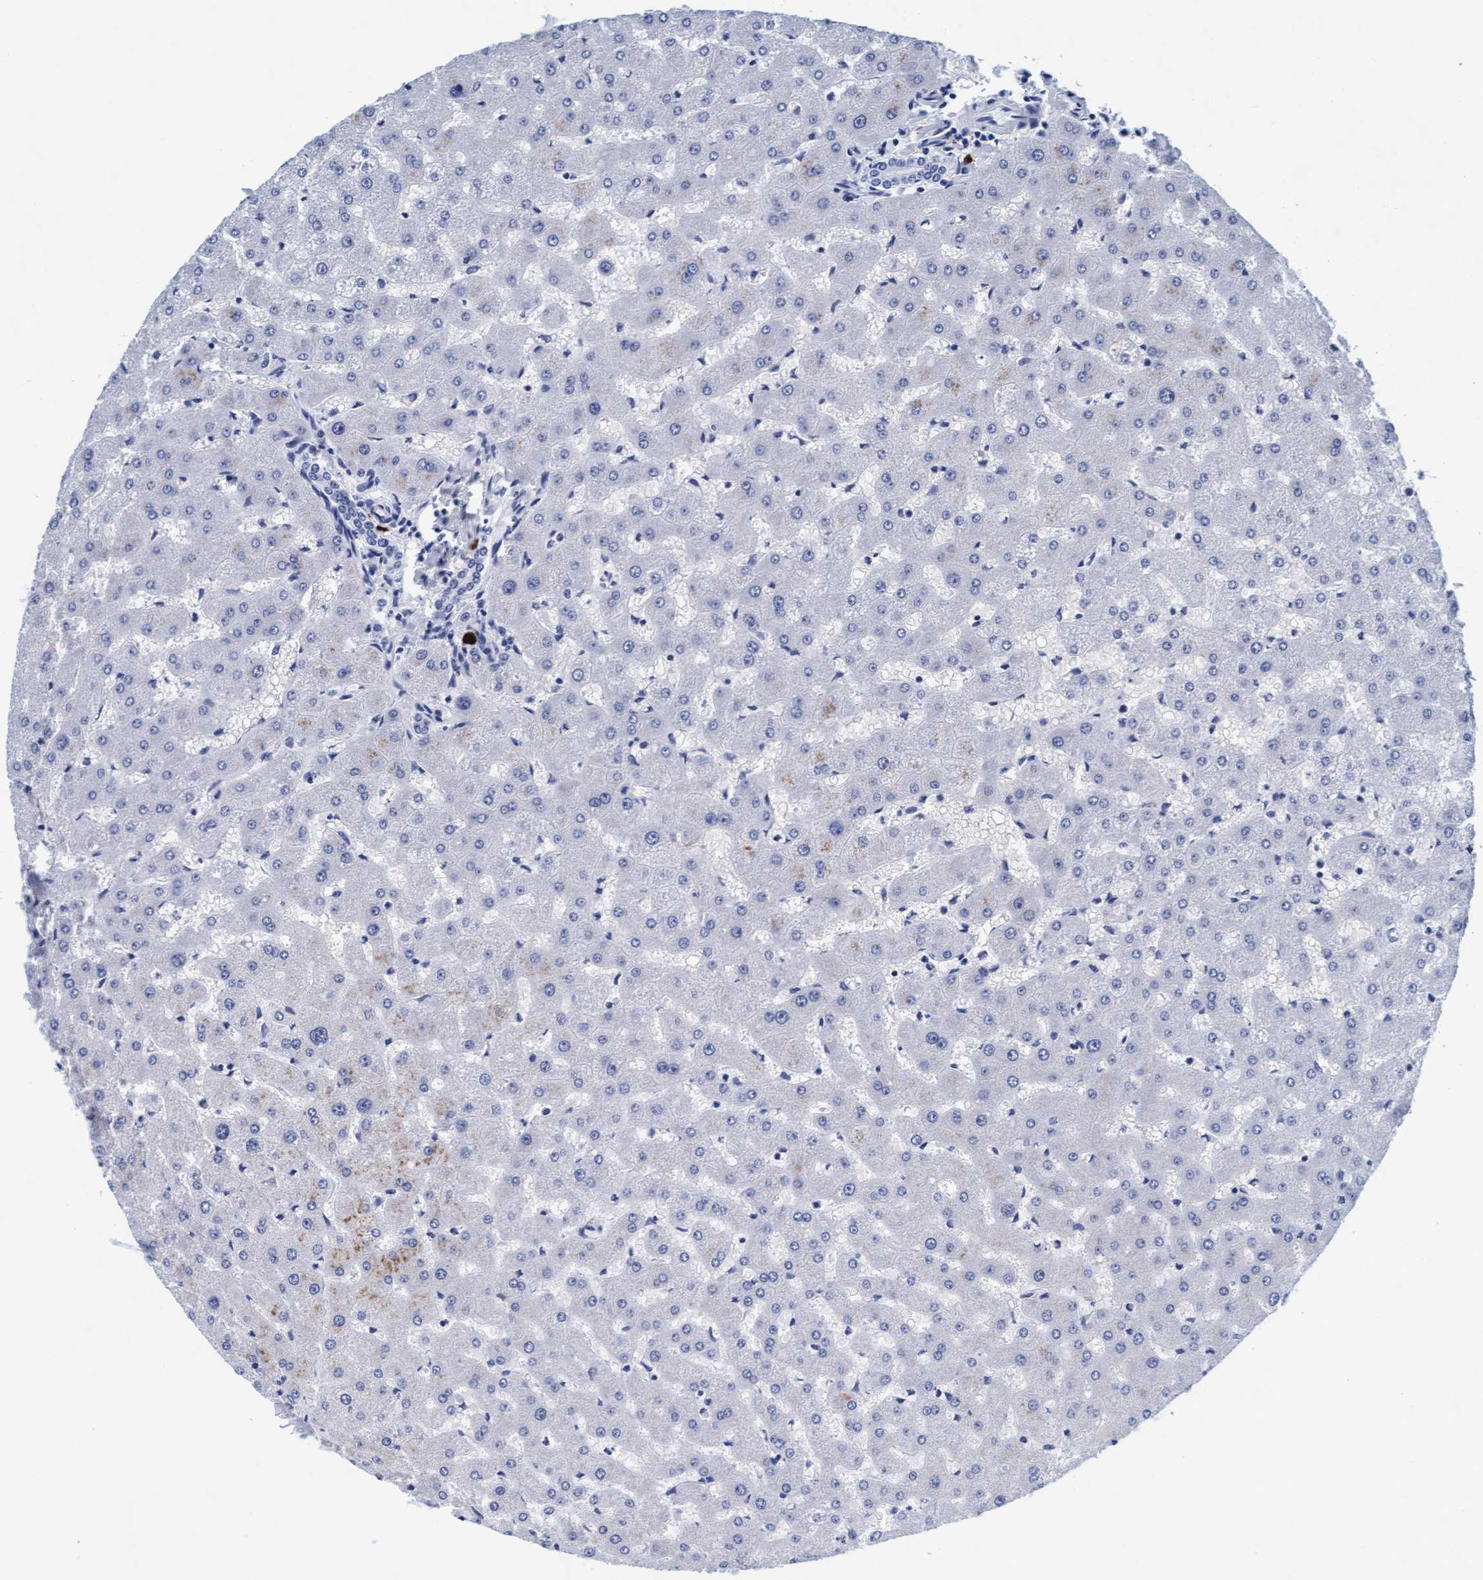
{"staining": {"intensity": "negative", "quantity": "none", "location": "none"}, "tissue": "liver", "cell_type": "Cholangiocytes", "image_type": "normal", "snomed": [{"axis": "morphology", "description": "Normal tissue, NOS"}, {"axis": "topography", "description": "Liver"}], "caption": "Immunohistochemistry (IHC) of normal liver shows no expression in cholangiocytes.", "gene": "ARSG", "patient": {"sex": "female", "age": 63}}